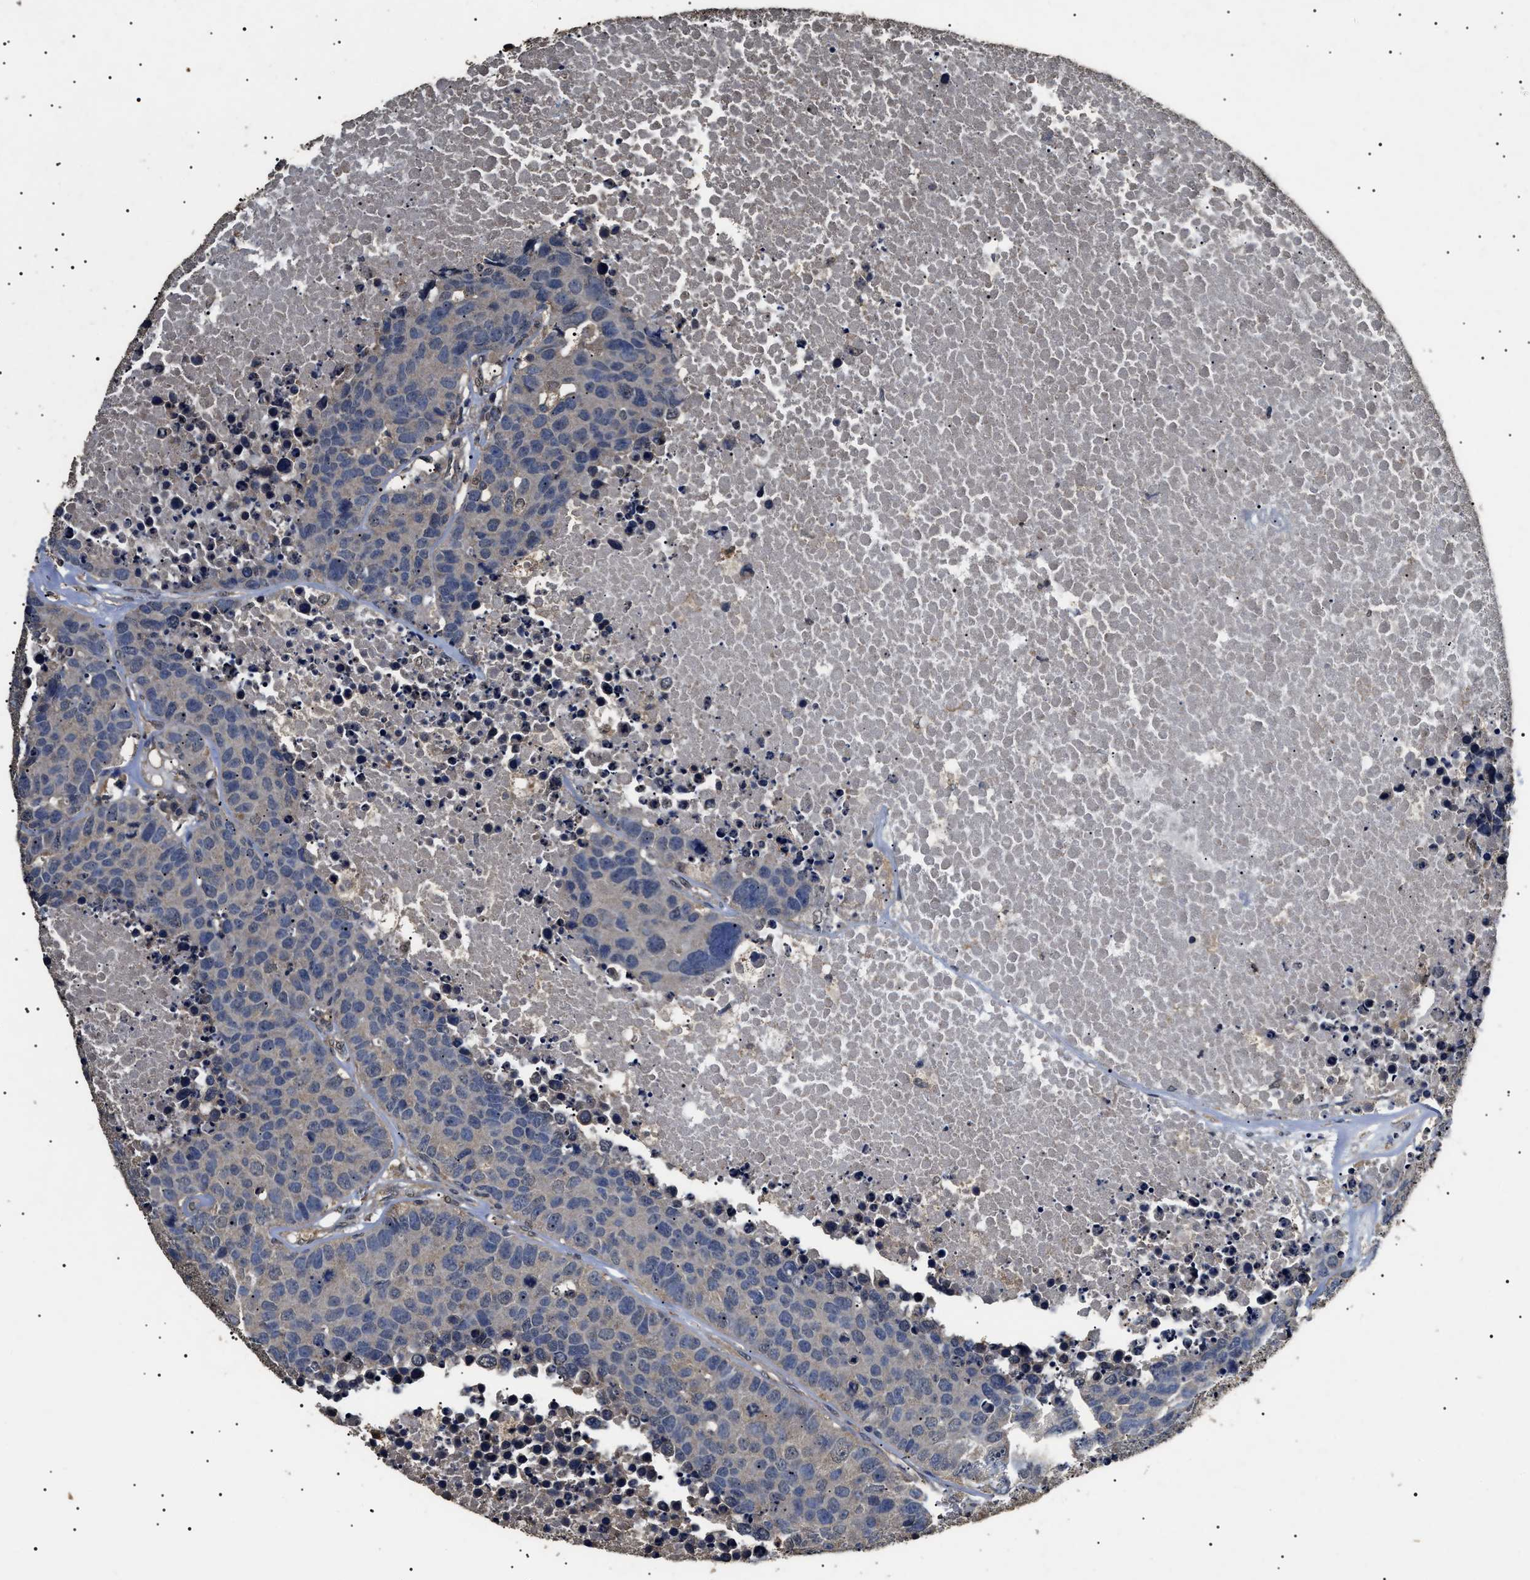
{"staining": {"intensity": "weak", "quantity": "<25%", "location": "cytoplasmic/membranous"}, "tissue": "carcinoid", "cell_type": "Tumor cells", "image_type": "cancer", "snomed": [{"axis": "morphology", "description": "Carcinoid, malignant, NOS"}, {"axis": "topography", "description": "Lung"}], "caption": "DAB (3,3'-diaminobenzidine) immunohistochemical staining of carcinoid displays no significant positivity in tumor cells.", "gene": "PSMD8", "patient": {"sex": "male", "age": 60}}